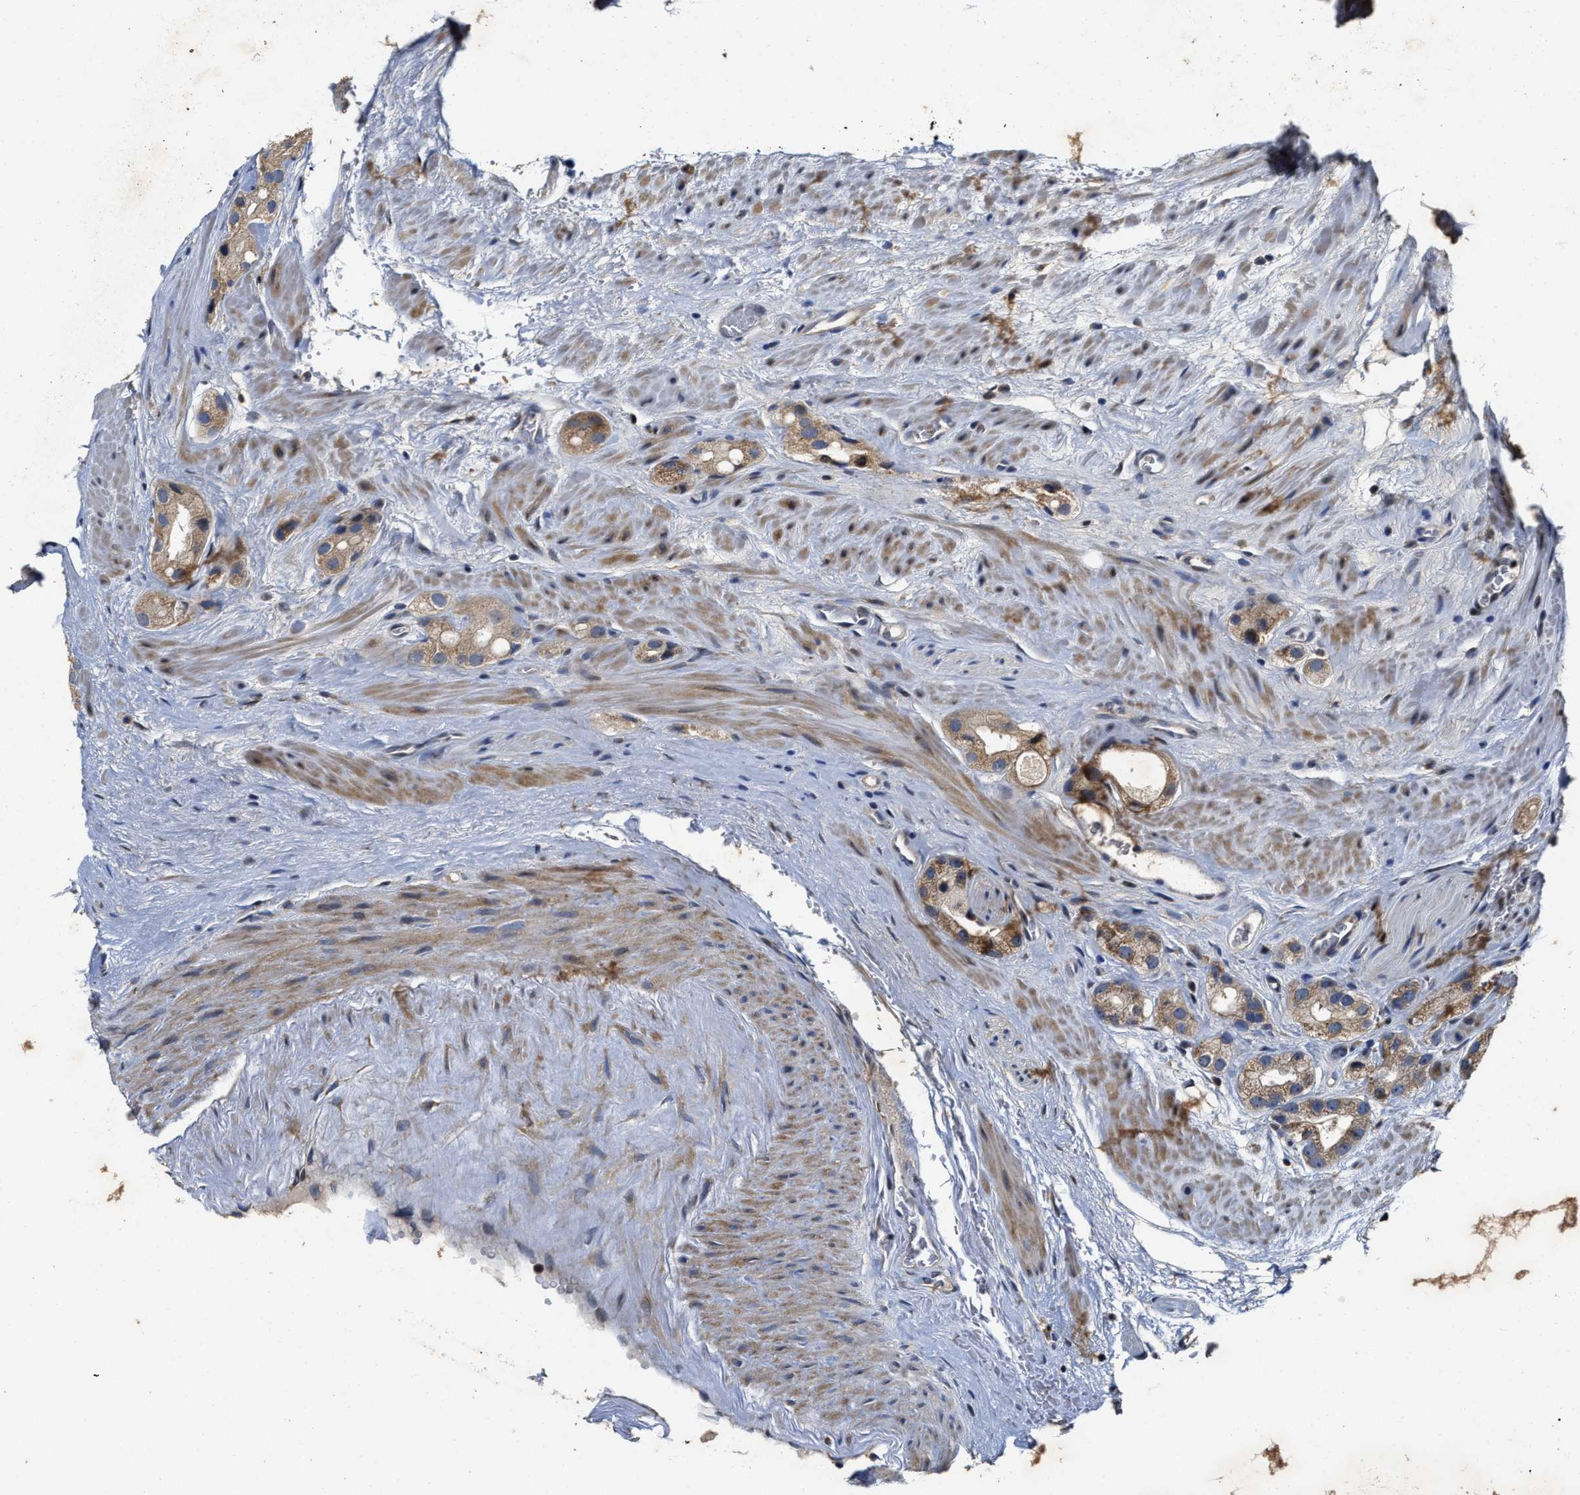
{"staining": {"intensity": "moderate", "quantity": ">75%", "location": "cytoplasmic/membranous"}, "tissue": "prostate cancer", "cell_type": "Tumor cells", "image_type": "cancer", "snomed": [{"axis": "morphology", "description": "Adenocarcinoma, High grade"}, {"axis": "topography", "description": "Prostate"}], "caption": "This is a photomicrograph of immunohistochemistry staining of prostate high-grade adenocarcinoma, which shows moderate staining in the cytoplasmic/membranous of tumor cells.", "gene": "SCYL2", "patient": {"sex": "male", "age": 63}}